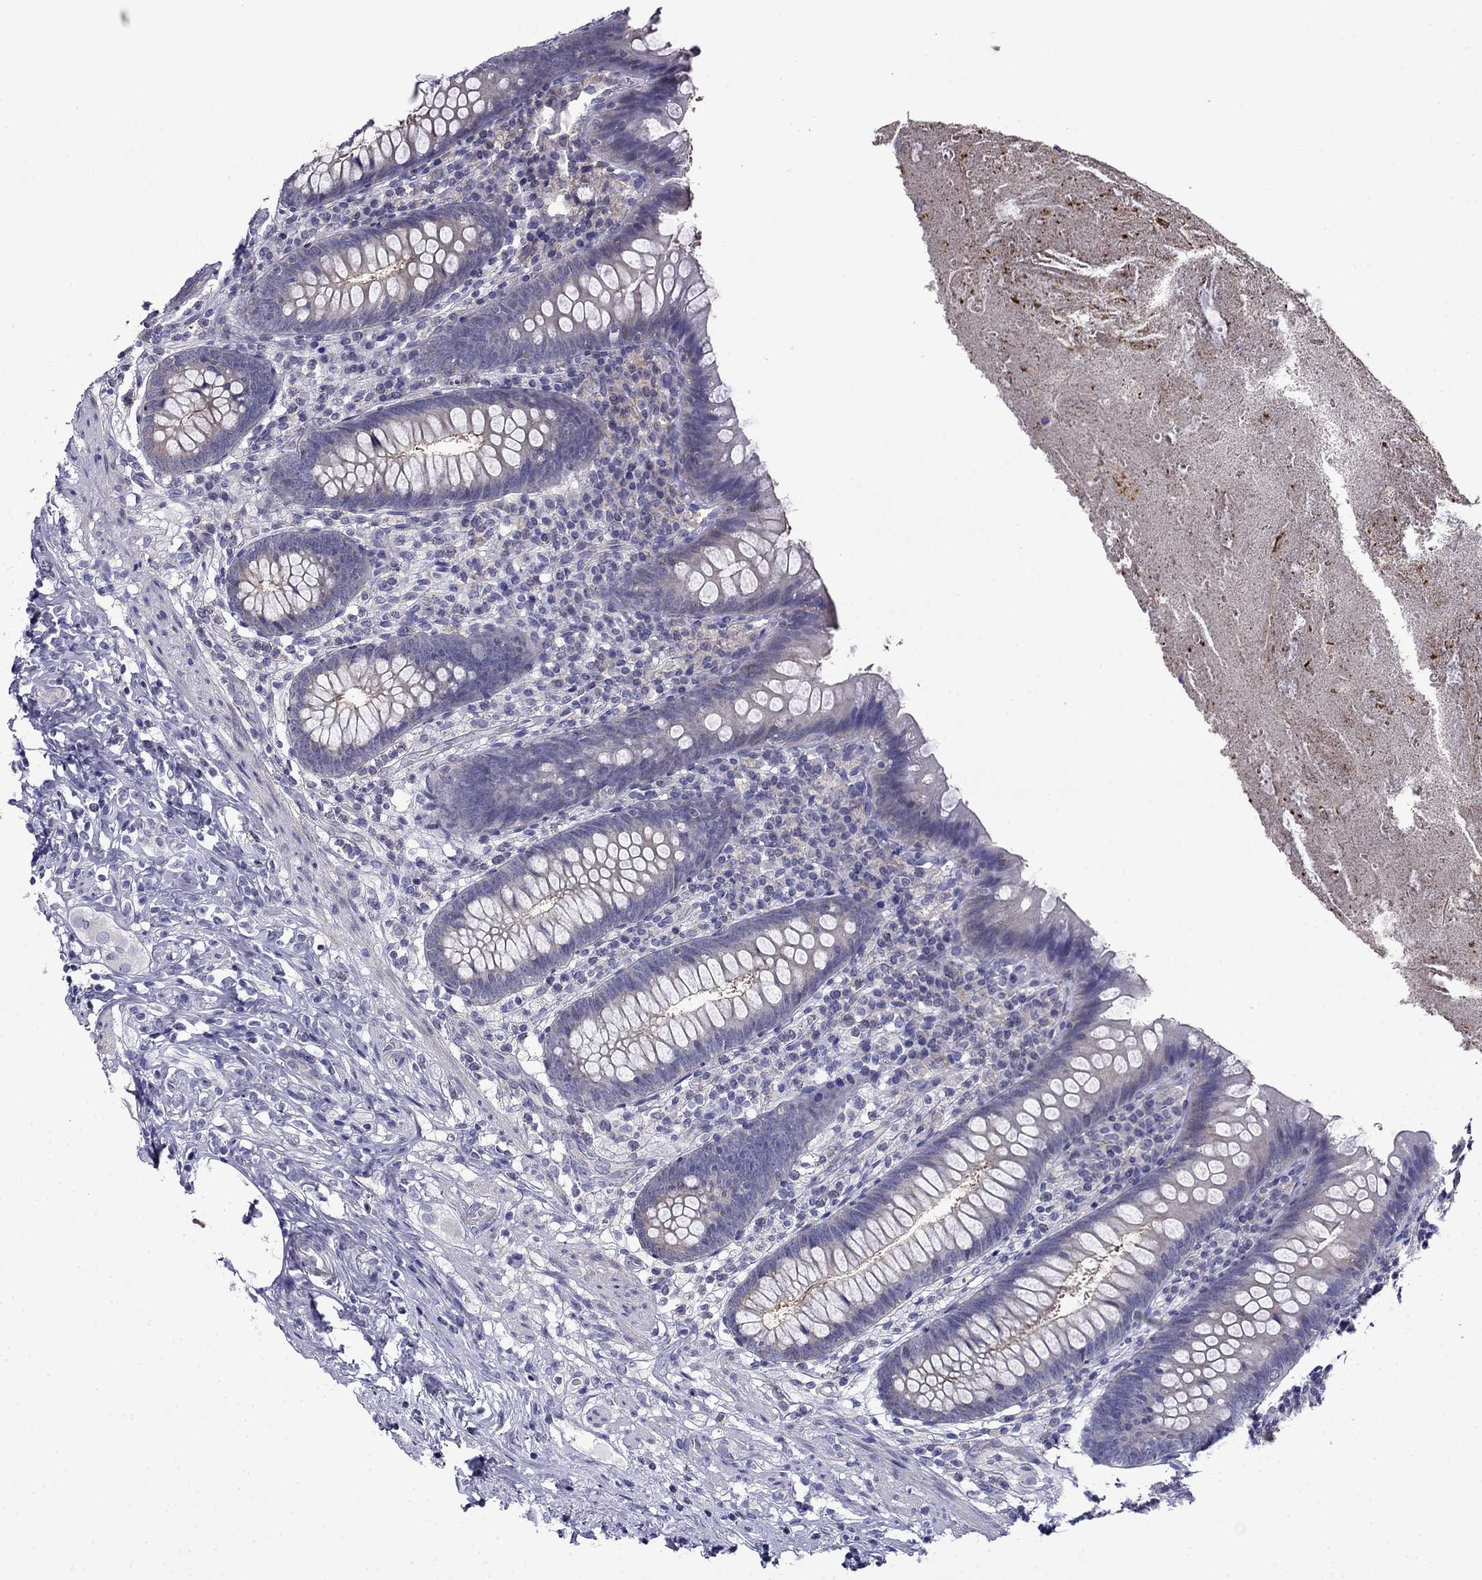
{"staining": {"intensity": "negative", "quantity": "none", "location": "none"}, "tissue": "appendix", "cell_type": "Glandular cells", "image_type": "normal", "snomed": [{"axis": "morphology", "description": "Normal tissue, NOS"}, {"axis": "topography", "description": "Appendix"}], "caption": "IHC micrograph of normal appendix stained for a protein (brown), which exhibits no staining in glandular cells. (Brightfield microscopy of DAB immunohistochemistry at high magnification).", "gene": "PRR18", "patient": {"sex": "male", "age": 47}}